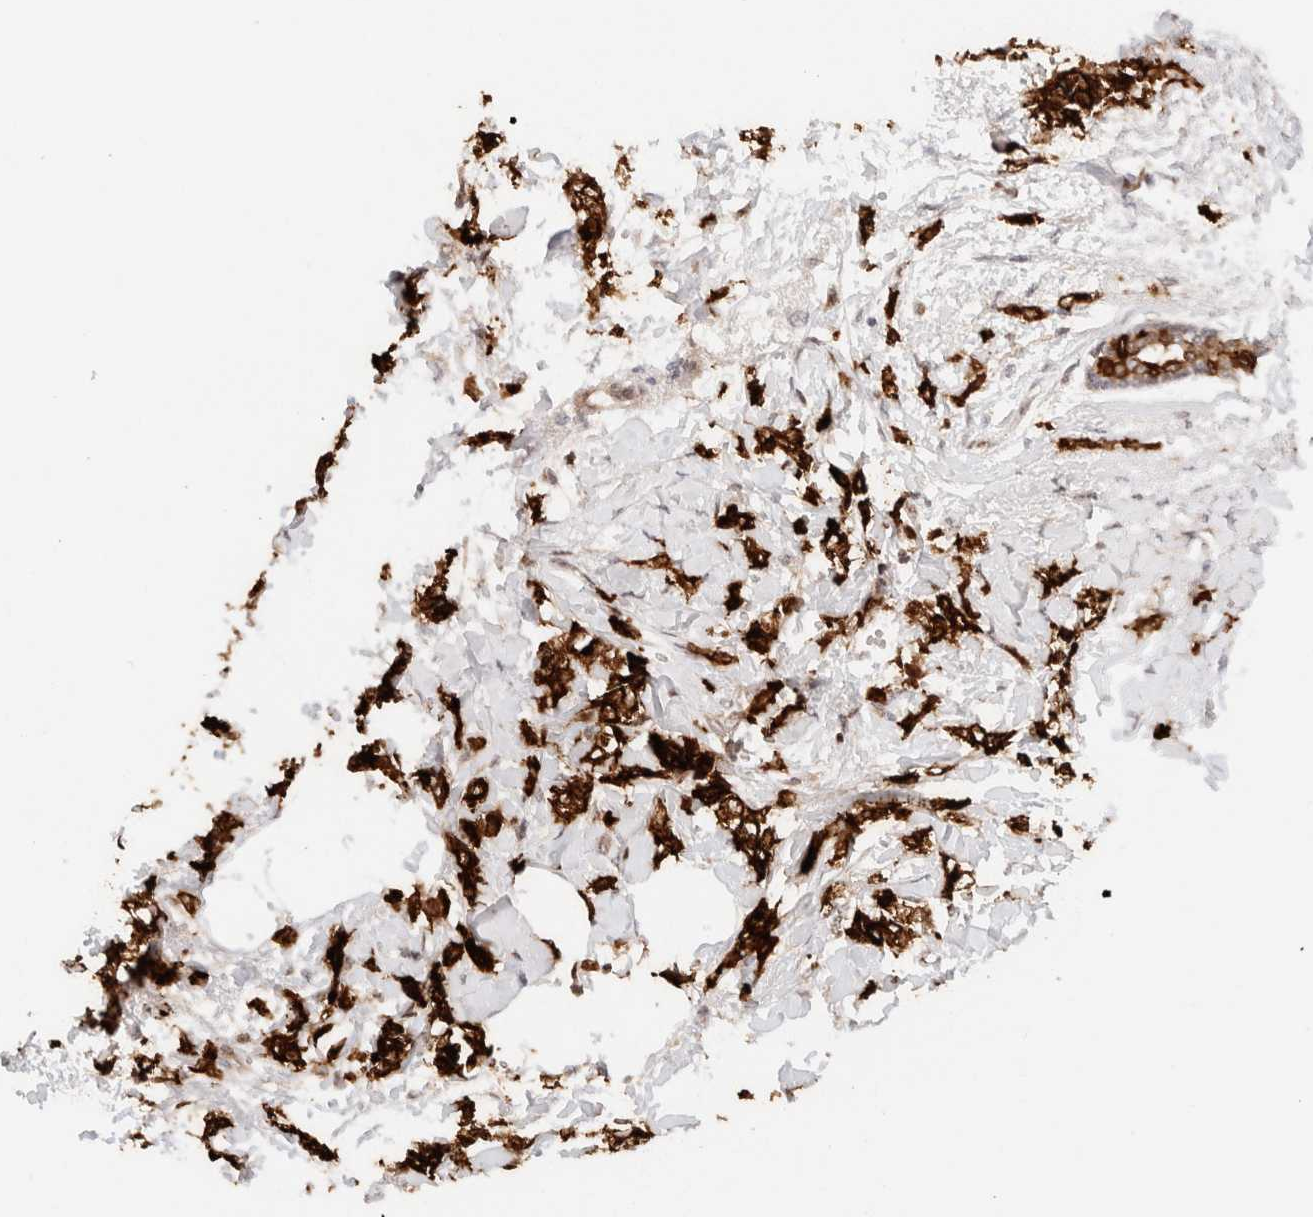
{"staining": {"intensity": "strong", "quantity": ">75%", "location": "cytoplasmic/membranous"}, "tissue": "breast cancer", "cell_type": "Tumor cells", "image_type": "cancer", "snomed": [{"axis": "morphology", "description": "Lobular carcinoma, in situ"}, {"axis": "morphology", "description": "Lobular carcinoma"}, {"axis": "topography", "description": "Breast"}], "caption": "The micrograph reveals immunohistochemical staining of breast cancer. There is strong cytoplasmic/membranous positivity is seen in approximately >75% of tumor cells.", "gene": "SCGB2A2", "patient": {"sex": "female", "age": 41}}